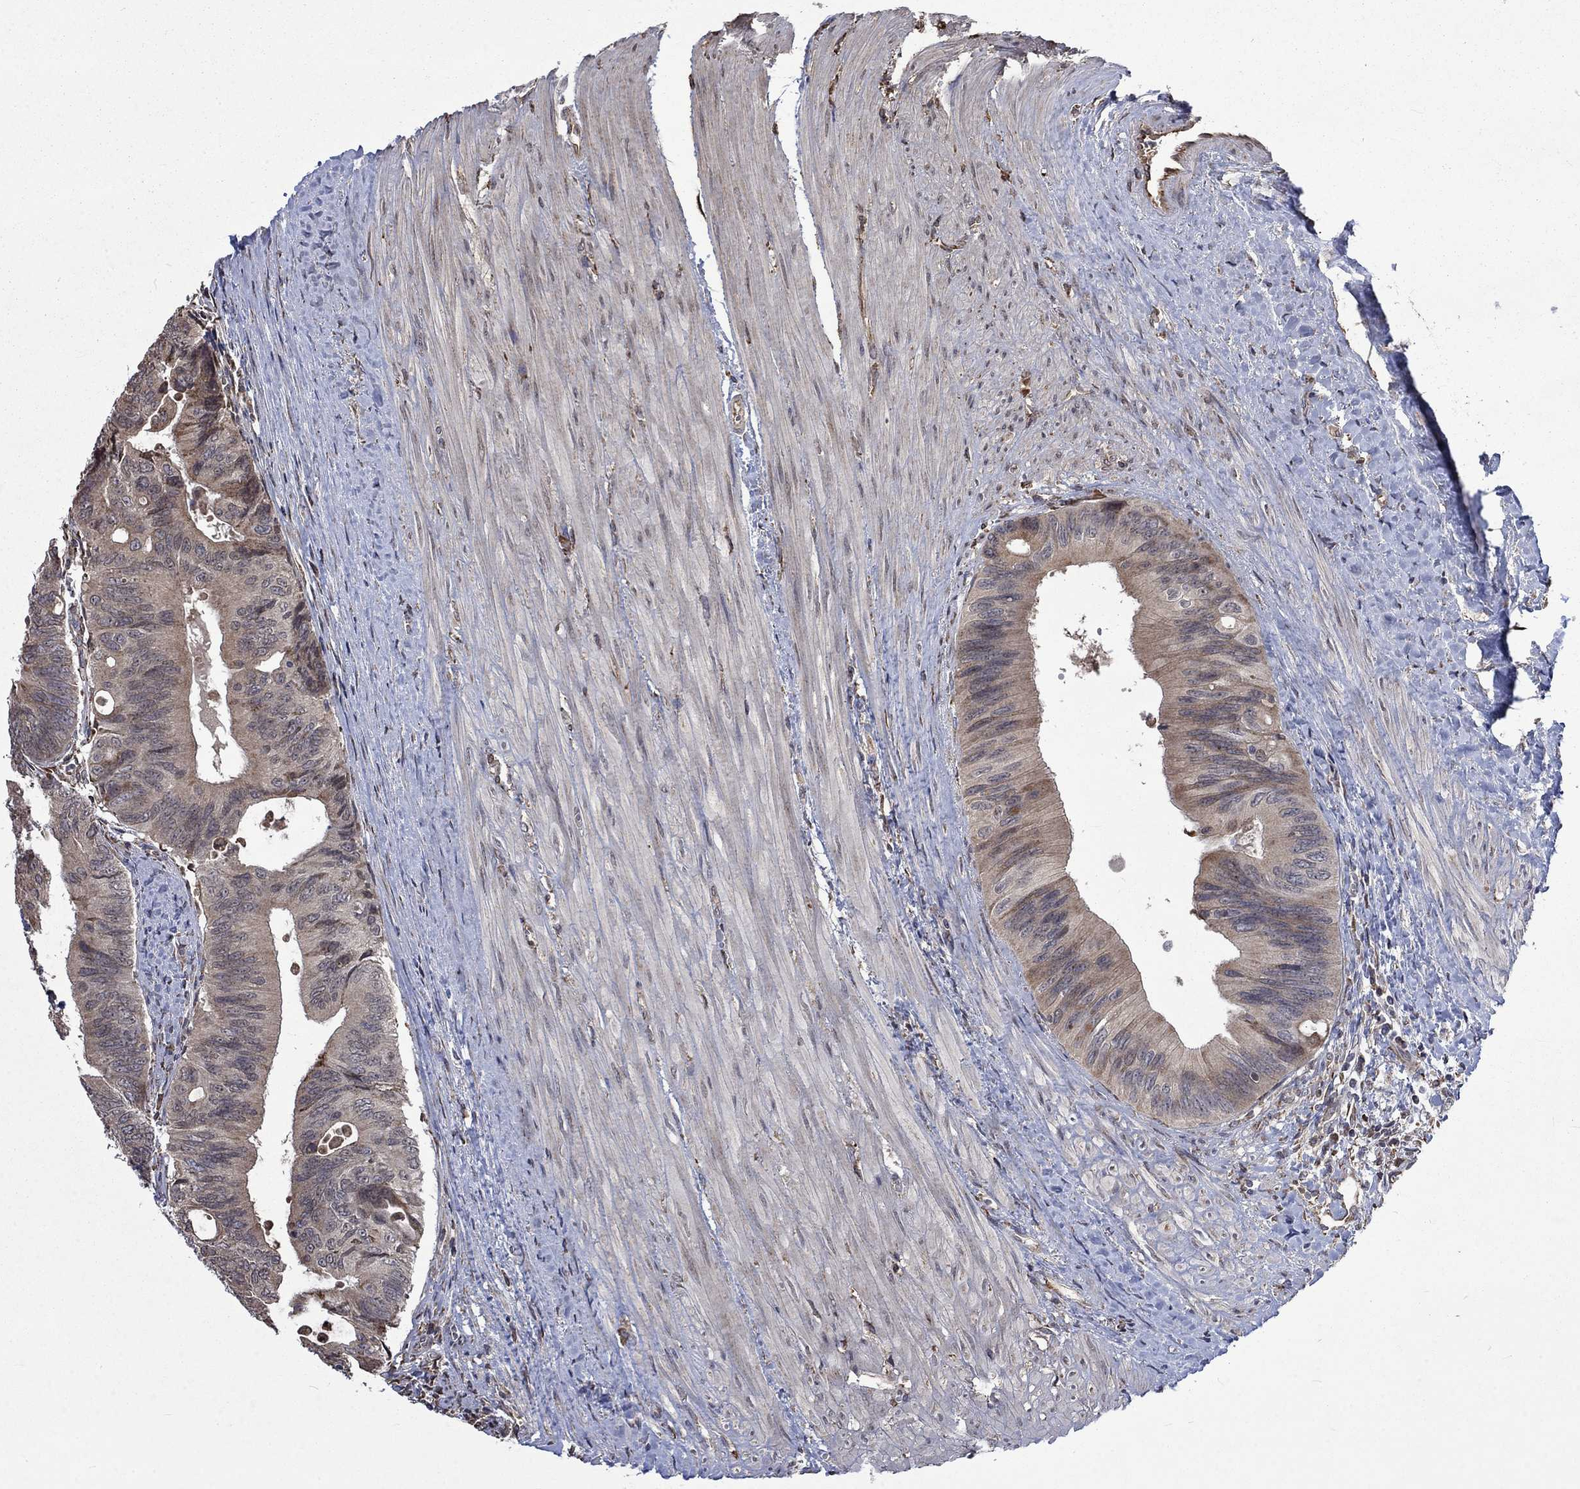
{"staining": {"intensity": "weak", "quantity": "25%-75%", "location": "cytoplasmic/membranous"}, "tissue": "colorectal cancer", "cell_type": "Tumor cells", "image_type": "cancer", "snomed": [{"axis": "morphology", "description": "Normal tissue, NOS"}, {"axis": "morphology", "description": "Adenocarcinoma, NOS"}, {"axis": "topography", "description": "Colon"}], "caption": "High-magnification brightfield microscopy of adenocarcinoma (colorectal) stained with DAB (3,3'-diaminobenzidine) (brown) and counterstained with hematoxylin (blue). tumor cells exhibit weak cytoplasmic/membranous staining is seen in about25%-75% of cells.", "gene": "ESRRA", "patient": {"sex": "male", "age": 65}}